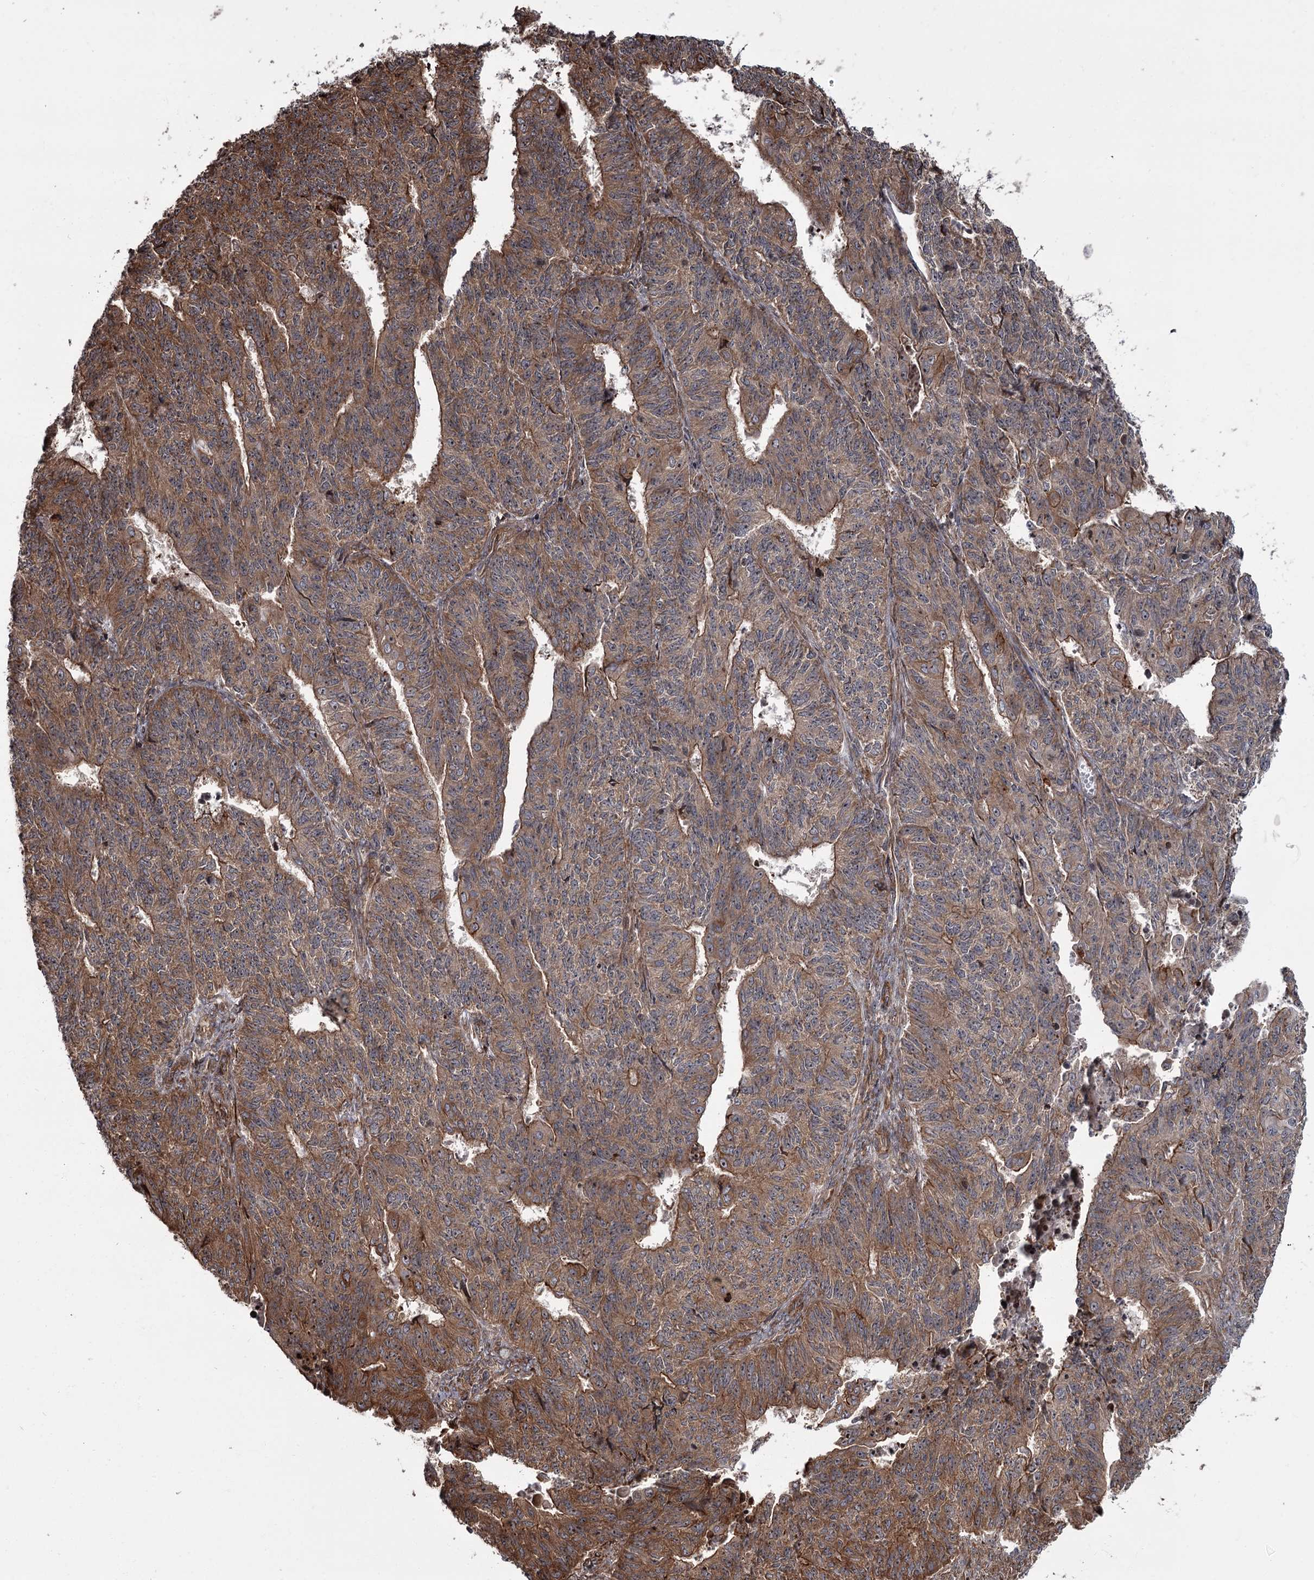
{"staining": {"intensity": "moderate", "quantity": ">75%", "location": "cytoplasmic/membranous"}, "tissue": "endometrial cancer", "cell_type": "Tumor cells", "image_type": "cancer", "snomed": [{"axis": "morphology", "description": "Adenocarcinoma, NOS"}, {"axis": "topography", "description": "Endometrium"}], "caption": "There is medium levels of moderate cytoplasmic/membranous staining in tumor cells of endometrial cancer, as demonstrated by immunohistochemical staining (brown color).", "gene": "THAP9", "patient": {"sex": "female", "age": 32}}